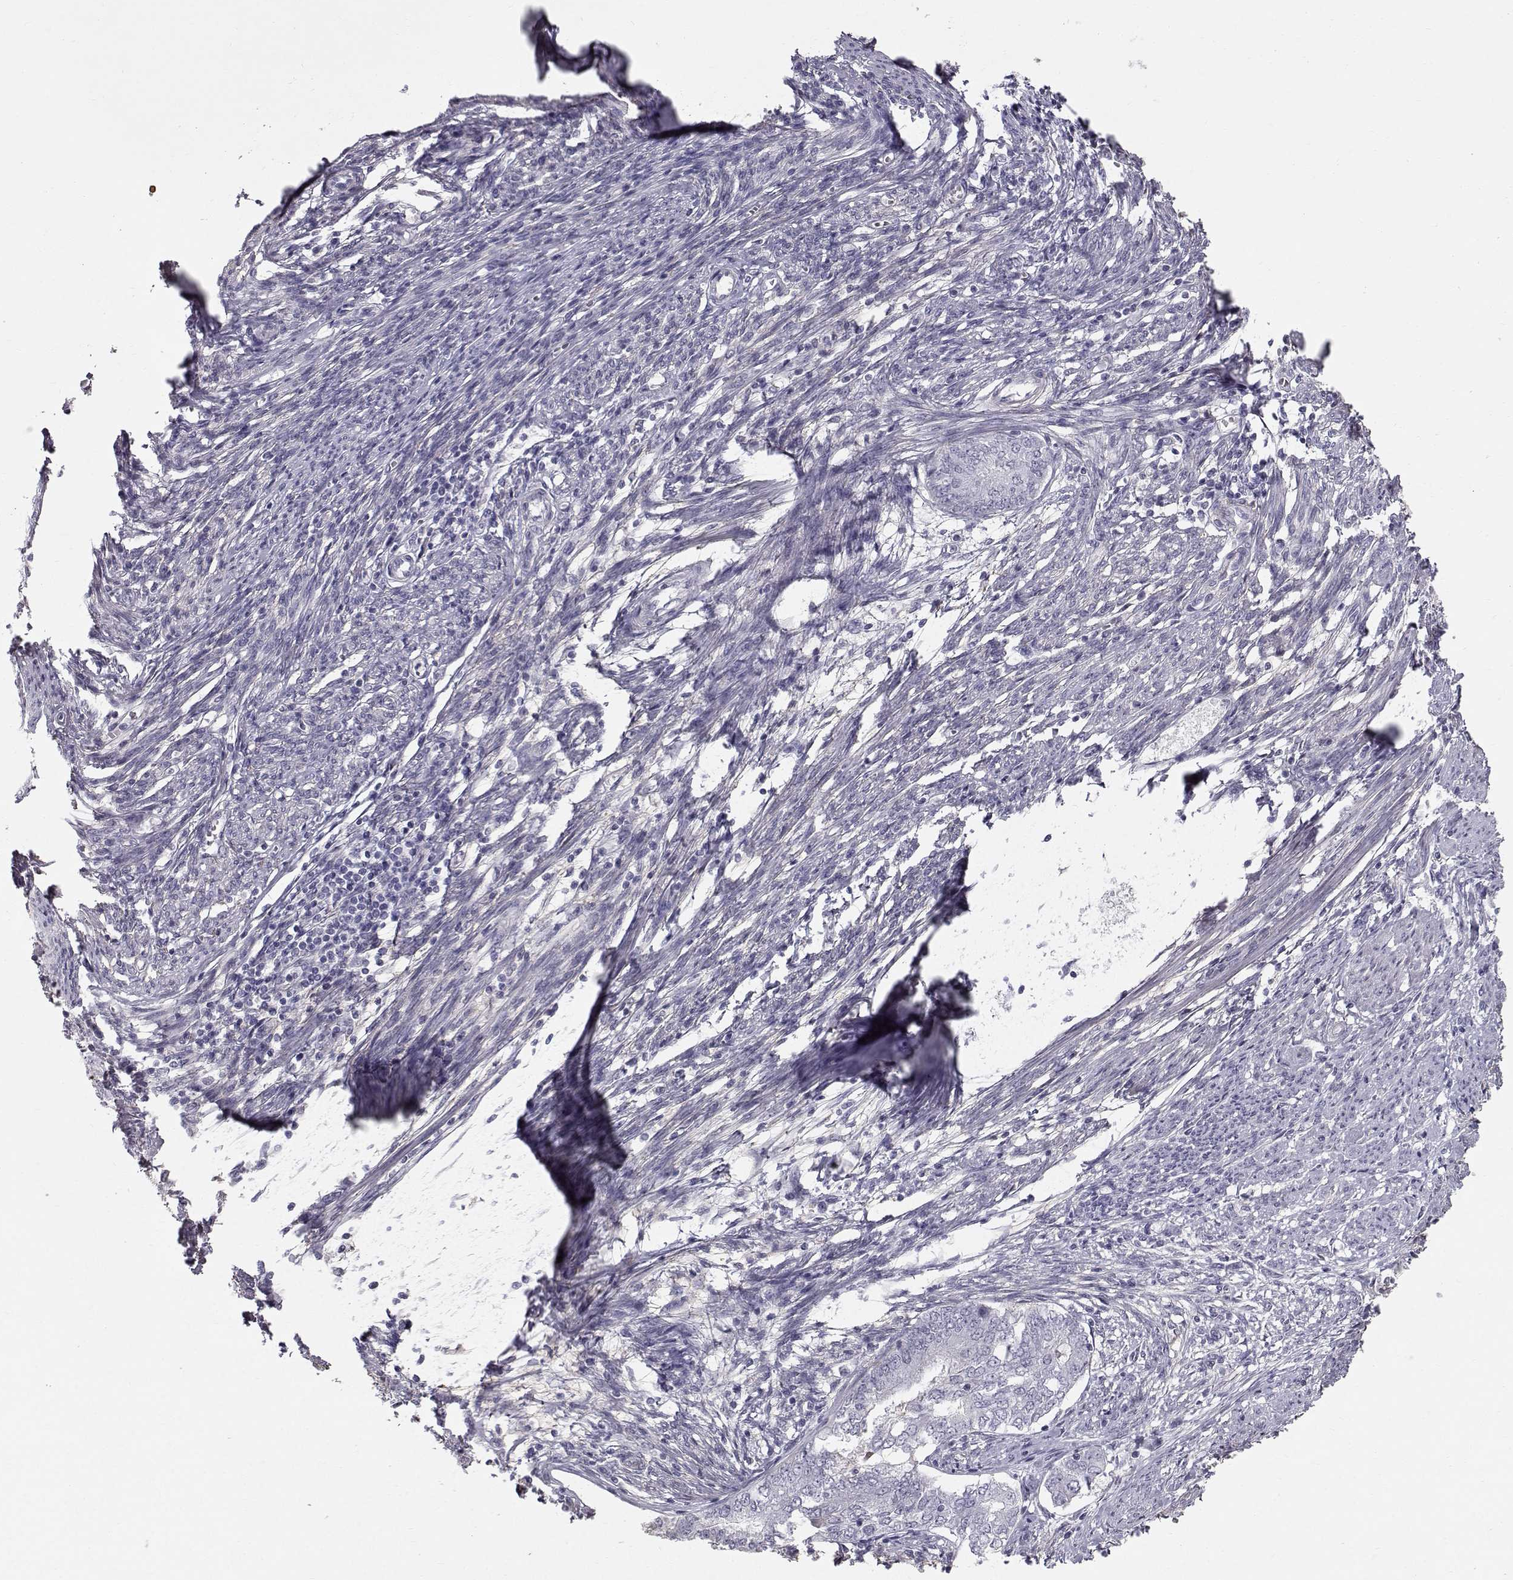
{"staining": {"intensity": "negative", "quantity": "none", "location": "none"}, "tissue": "endometrial cancer", "cell_type": "Tumor cells", "image_type": "cancer", "snomed": [{"axis": "morphology", "description": "Adenocarcinoma, NOS"}, {"axis": "topography", "description": "Endometrium"}], "caption": "High power microscopy image of an IHC micrograph of adenocarcinoma (endometrial), revealing no significant positivity in tumor cells.", "gene": "SPDYE4", "patient": {"sex": "female", "age": 62}}